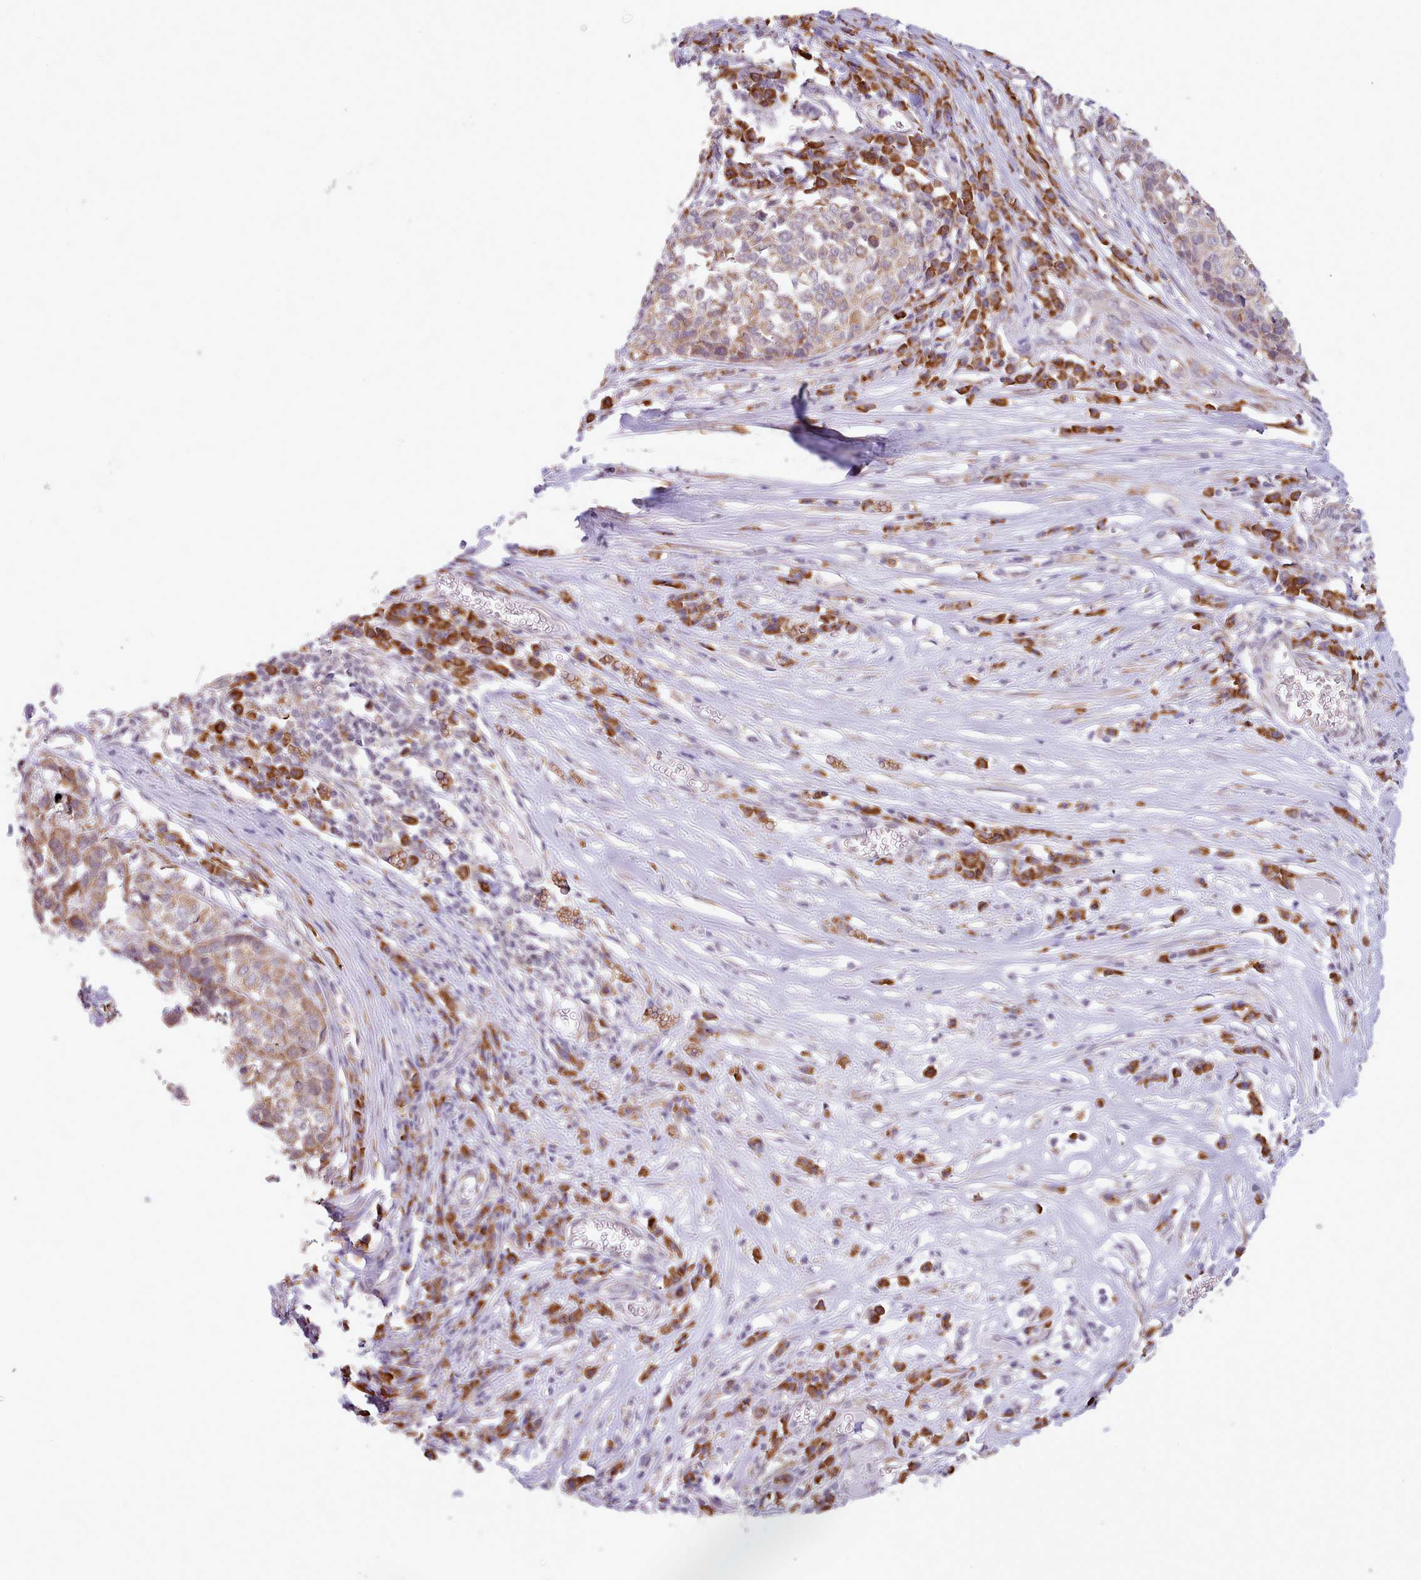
{"staining": {"intensity": "weak", "quantity": ">75%", "location": "cytoplasmic/membranous"}, "tissue": "melanoma", "cell_type": "Tumor cells", "image_type": "cancer", "snomed": [{"axis": "morphology", "description": "Malignant melanoma, Metastatic site"}, {"axis": "topography", "description": "Lymph node"}], "caption": "Weak cytoplasmic/membranous staining is present in approximately >75% of tumor cells in malignant melanoma (metastatic site).", "gene": "SEC61B", "patient": {"sex": "male", "age": 44}}